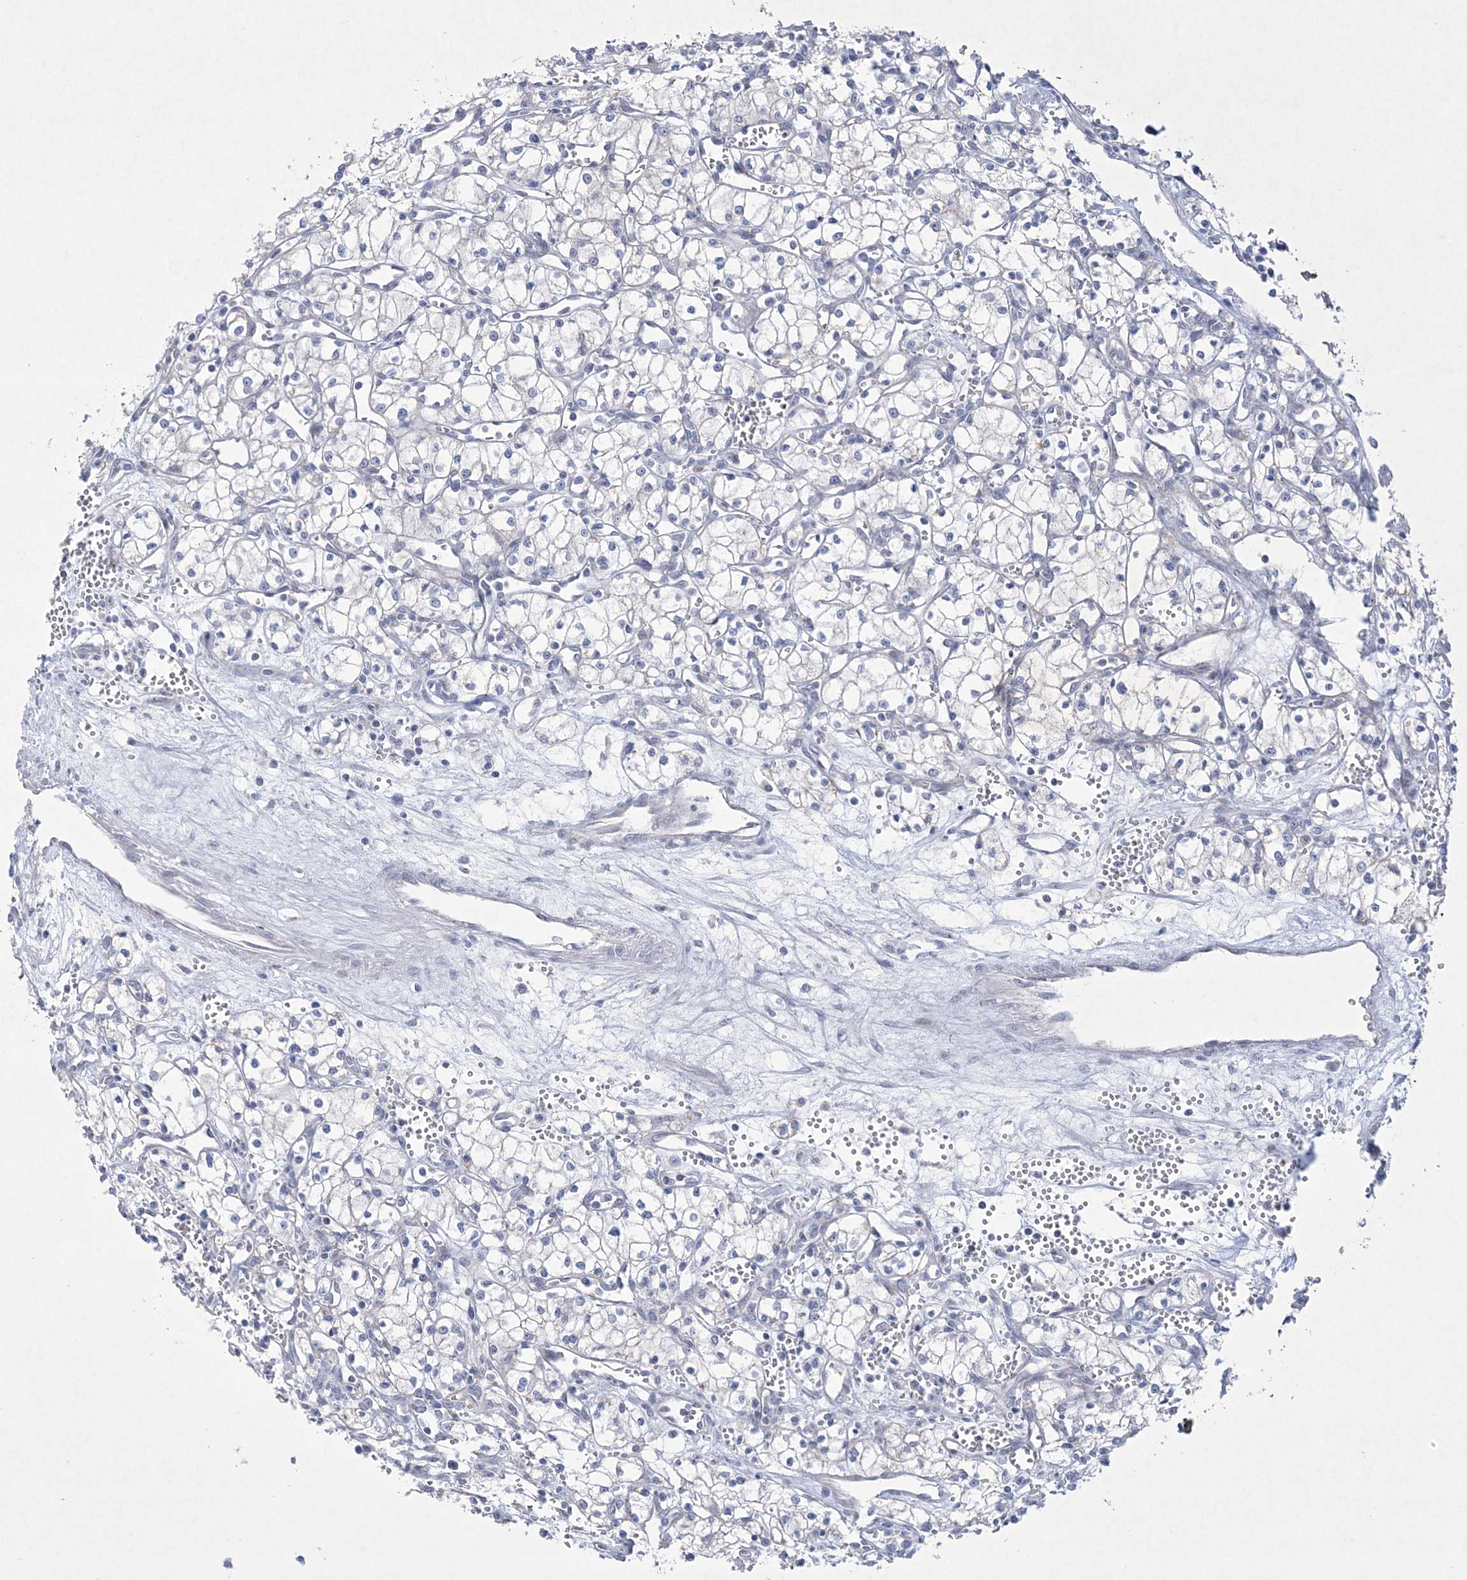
{"staining": {"intensity": "negative", "quantity": "none", "location": "none"}, "tissue": "renal cancer", "cell_type": "Tumor cells", "image_type": "cancer", "snomed": [{"axis": "morphology", "description": "Adenocarcinoma, NOS"}, {"axis": "topography", "description": "Kidney"}], "caption": "There is no significant staining in tumor cells of renal adenocarcinoma. (DAB (3,3'-diaminobenzidine) IHC, high magnification).", "gene": "CES4A", "patient": {"sex": "male", "age": 59}}